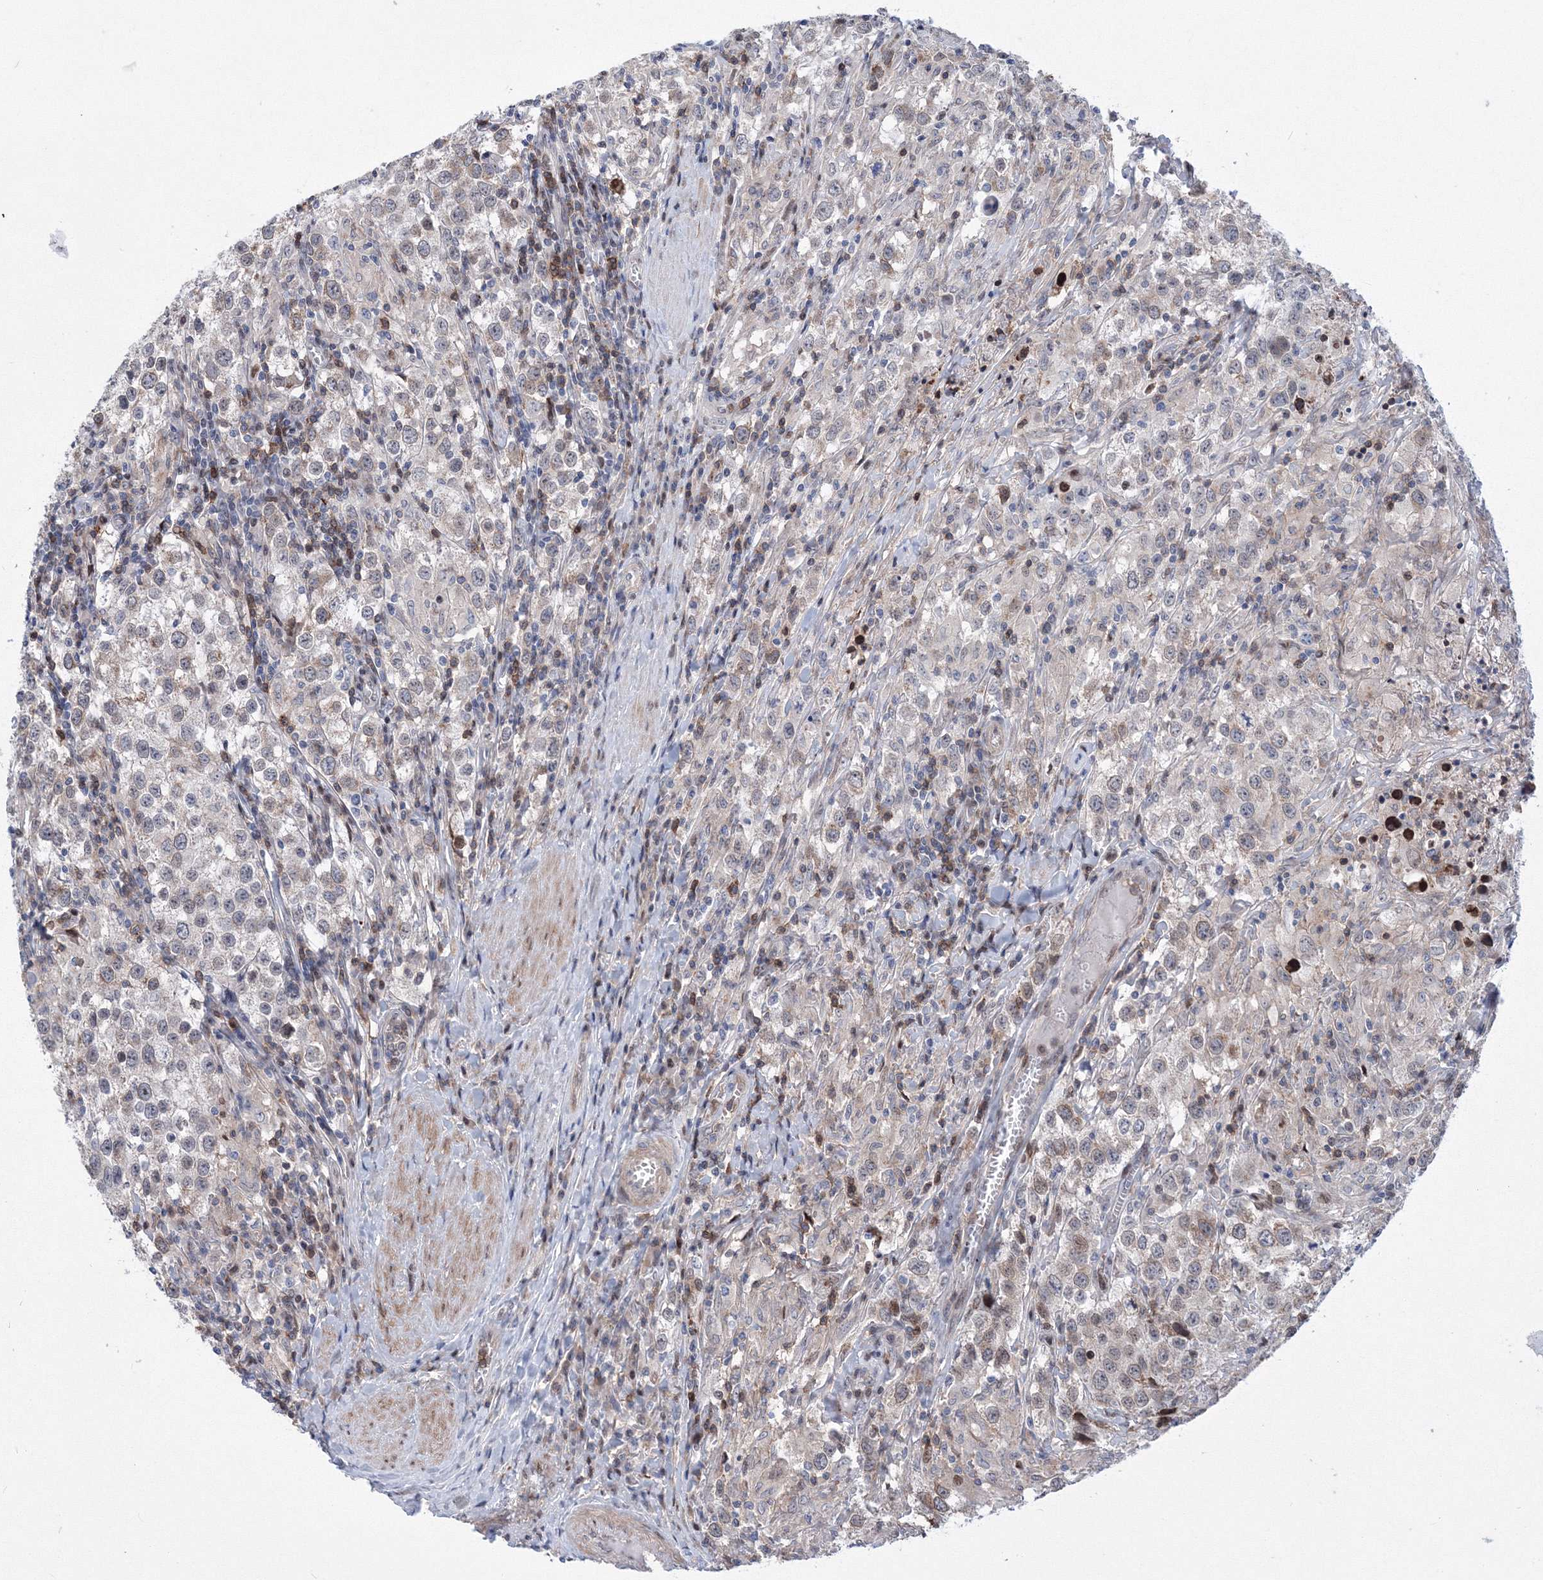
{"staining": {"intensity": "negative", "quantity": "none", "location": "none"}, "tissue": "testis cancer", "cell_type": "Tumor cells", "image_type": "cancer", "snomed": [{"axis": "morphology", "description": "Seminoma, NOS"}, {"axis": "morphology", "description": "Carcinoma, Embryonal, NOS"}, {"axis": "topography", "description": "Testis"}], "caption": "Immunohistochemistry image of testis cancer stained for a protein (brown), which exhibits no positivity in tumor cells.", "gene": "RNPEPL1", "patient": {"sex": "male", "age": 43}}